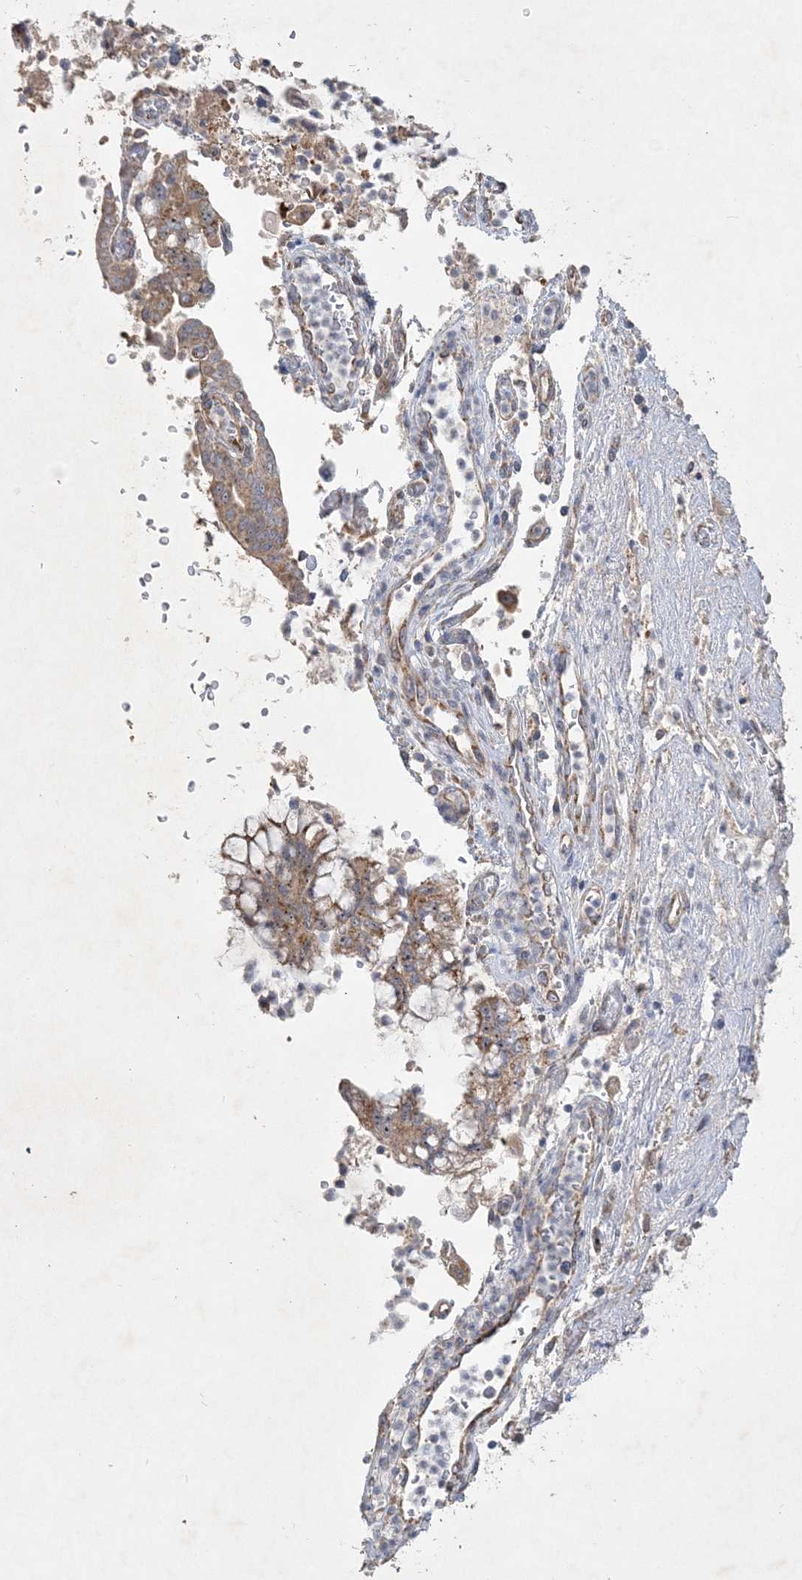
{"staining": {"intensity": "moderate", "quantity": ">75%", "location": "cytoplasmic/membranous,nuclear"}, "tissue": "pancreatic cancer", "cell_type": "Tumor cells", "image_type": "cancer", "snomed": [{"axis": "morphology", "description": "Adenocarcinoma, NOS"}, {"axis": "topography", "description": "Pancreas"}], "caption": "Immunohistochemistry (IHC) (DAB (3,3'-diaminobenzidine)) staining of human adenocarcinoma (pancreatic) demonstrates moderate cytoplasmic/membranous and nuclear protein staining in about >75% of tumor cells.", "gene": "FEZ2", "patient": {"sex": "female", "age": 73}}